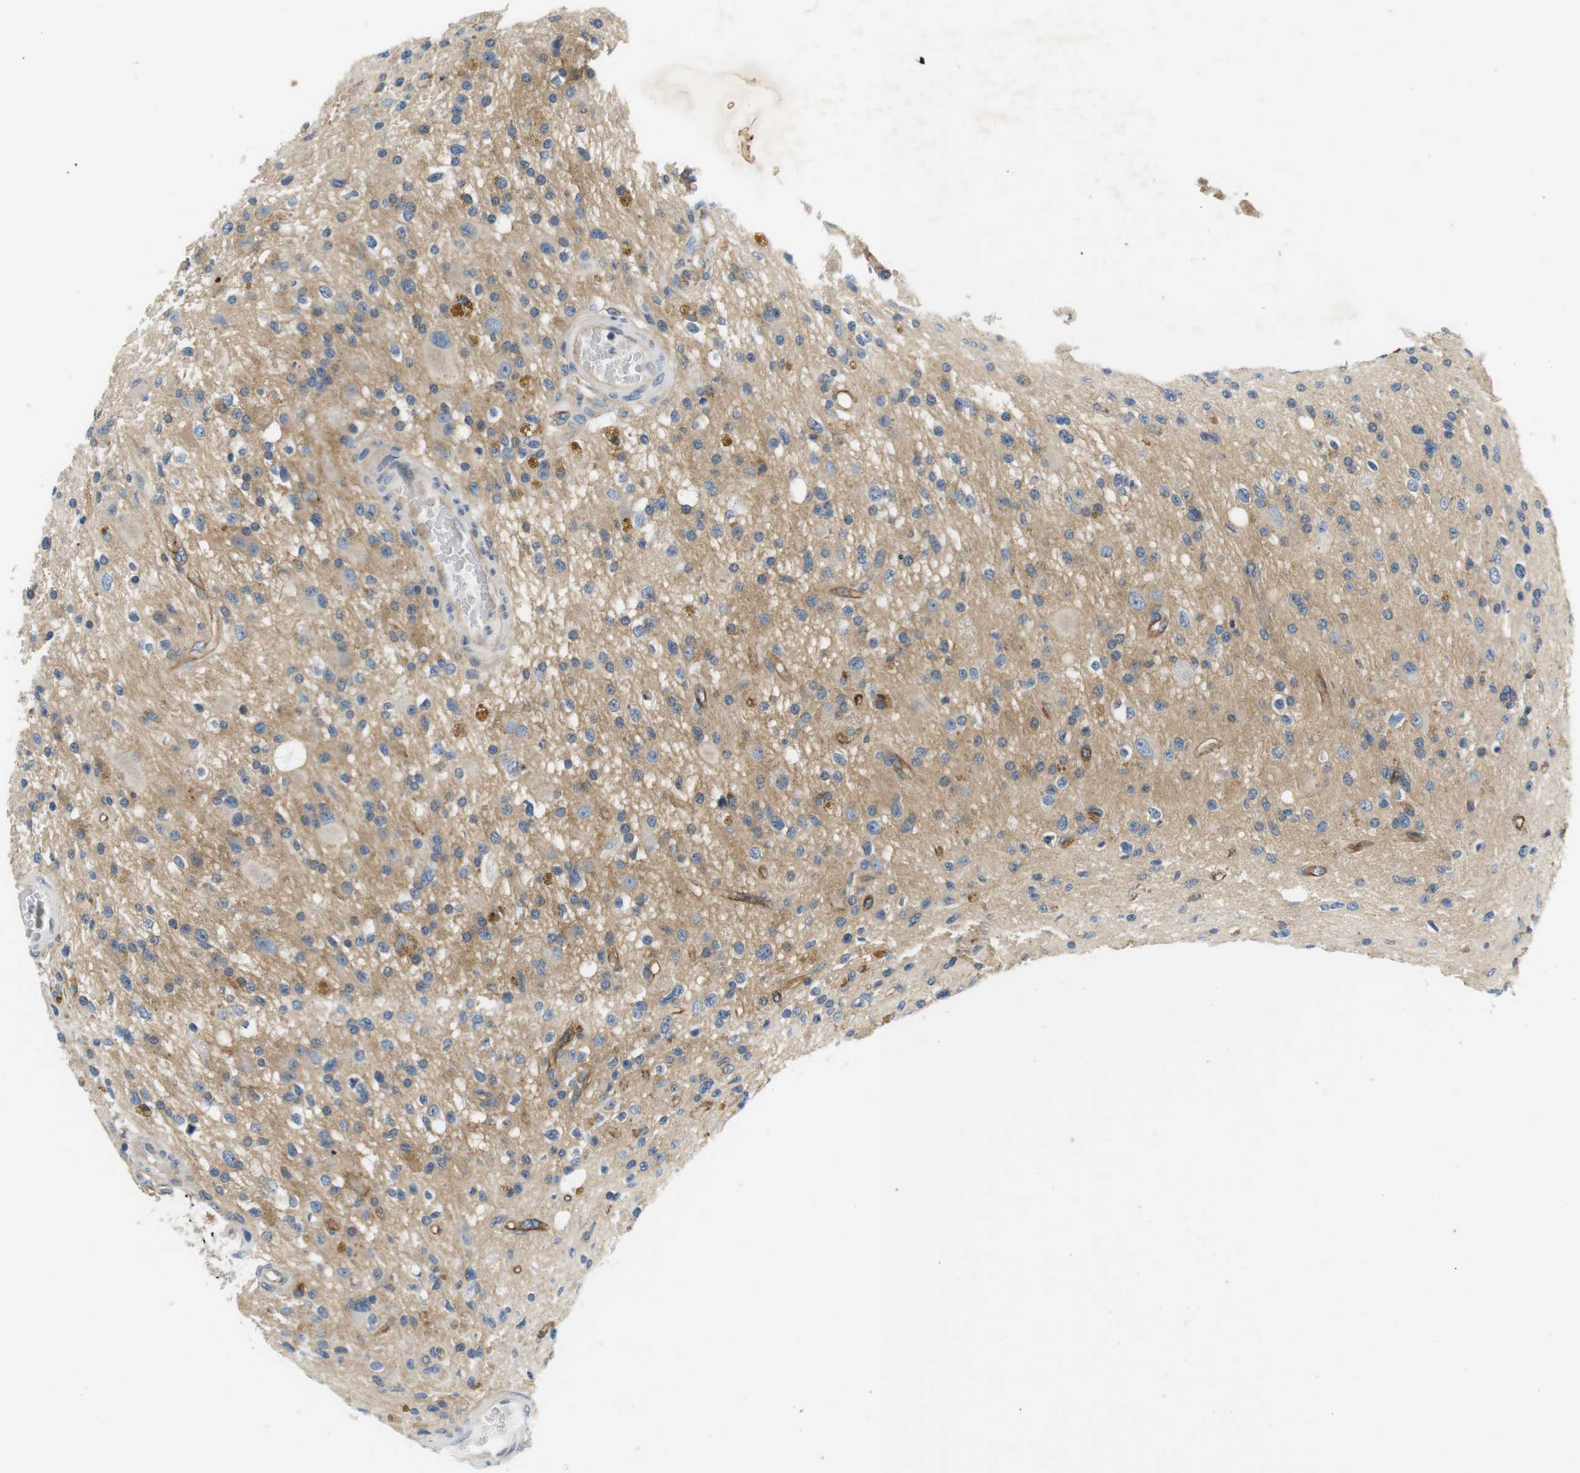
{"staining": {"intensity": "weak", "quantity": "25%-75%", "location": "cytoplasmic/membranous"}, "tissue": "glioma", "cell_type": "Tumor cells", "image_type": "cancer", "snomed": [{"axis": "morphology", "description": "Glioma, malignant, High grade"}, {"axis": "topography", "description": "Brain"}], "caption": "IHC image of neoplastic tissue: human malignant glioma (high-grade) stained using IHC exhibits low levels of weak protein expression localized specifically in the cytoplasmic/membranous of tumor cells, appearing as a cytoplasmic/membranous brown color.", "gene": "SLC30A1", "patient": {"sex": "male", "age": 33}}